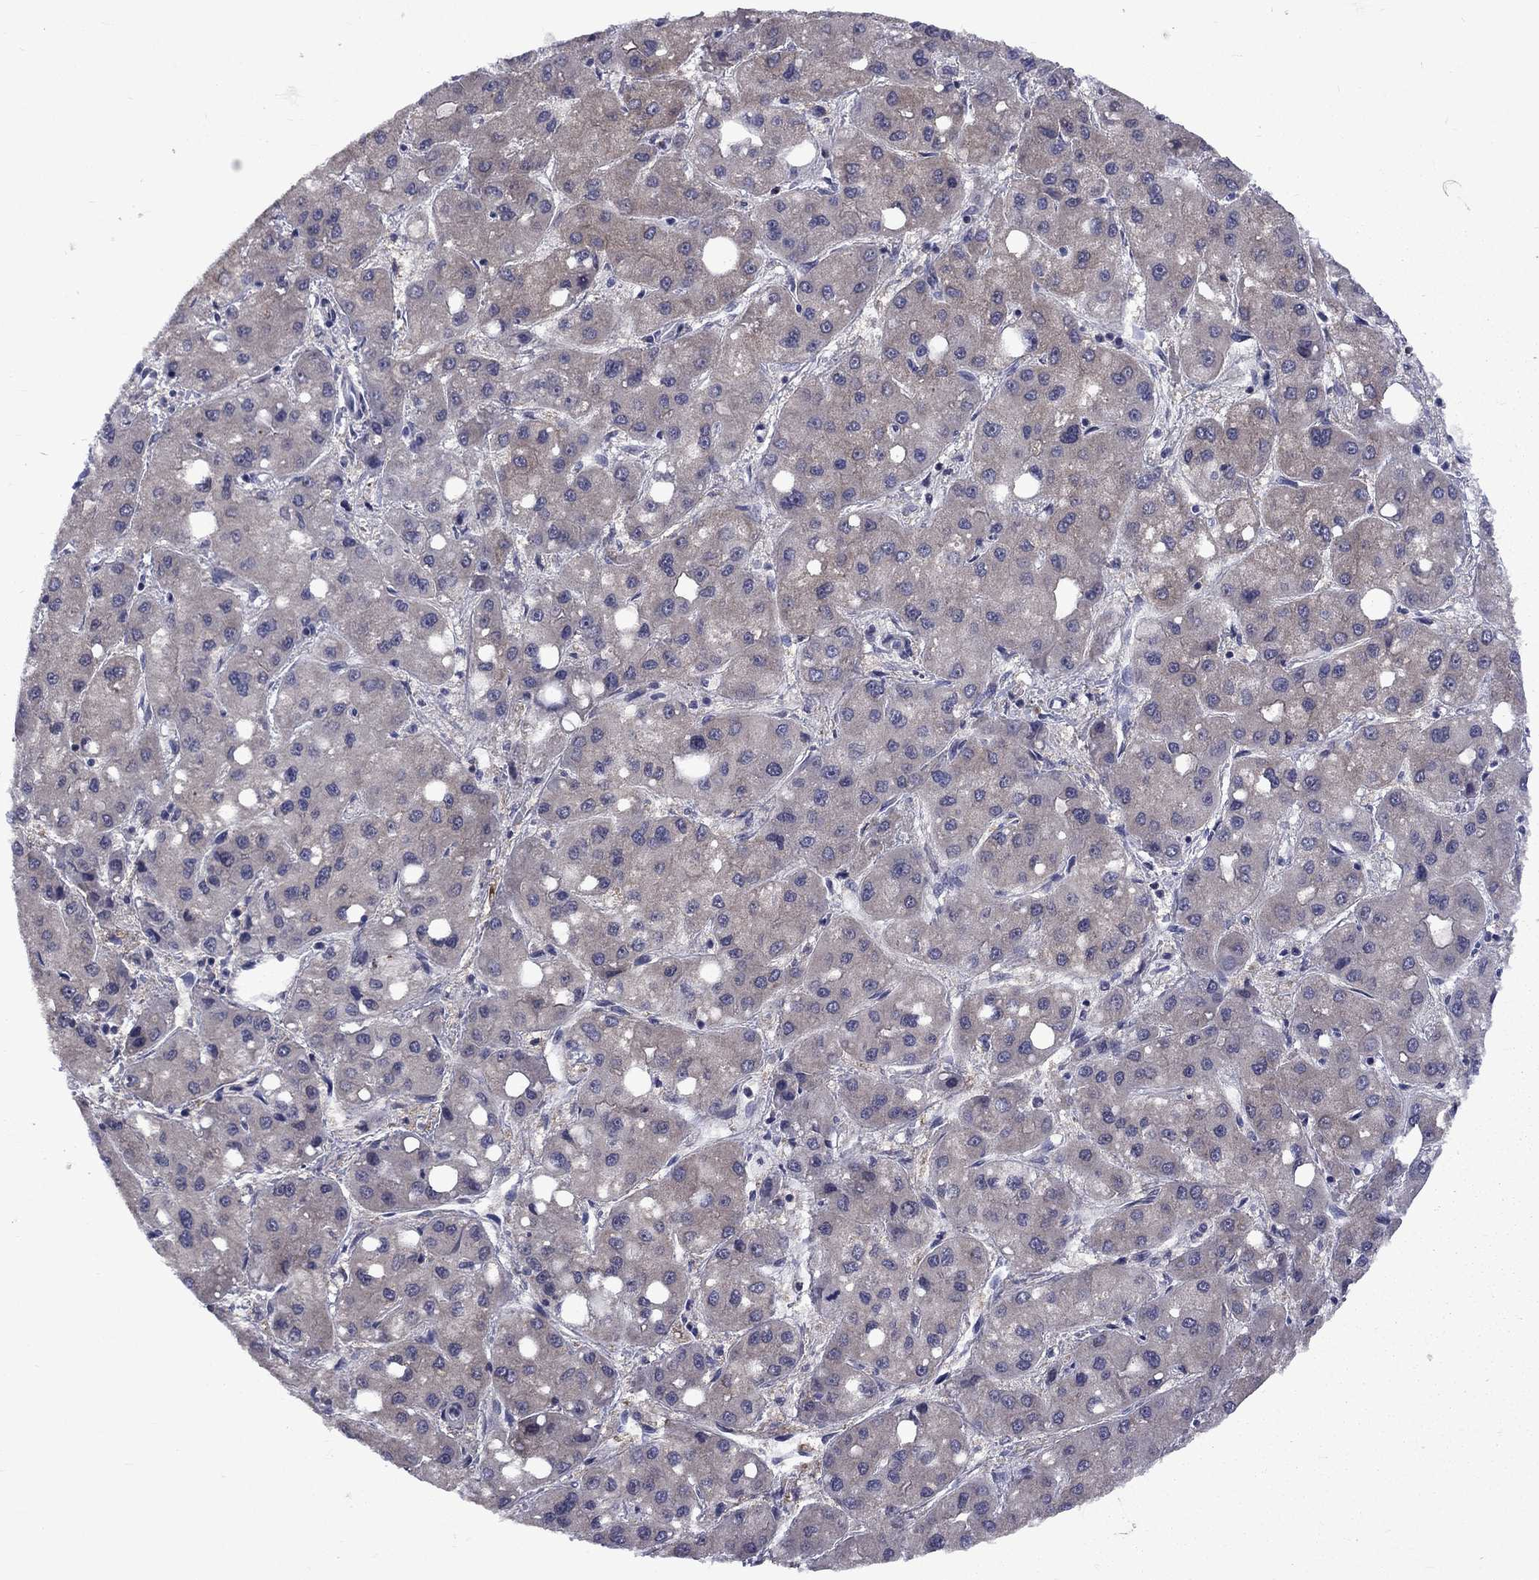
{"staining": {"intensity": "weak", "quantity": "25%-75%", "location": "cytoplasmic/membranous"}, "tissue": "liver cancer", "cell_type": "Tumor cells", "image_type": "cancer", "snomed": [{"axis": "morphology", "description": "Carcinoma, Hepatocellular, NOS"}, {"axis": "topography", "description": "Liver"}], "caption": "Liver cancer stained with a brown dye displays weak cytoplasmic/membranous positive expression in approximately 25%-75% of tumor cells.", "gene": "SNTA1", "patient": {"sex": "male", "age": 73}}